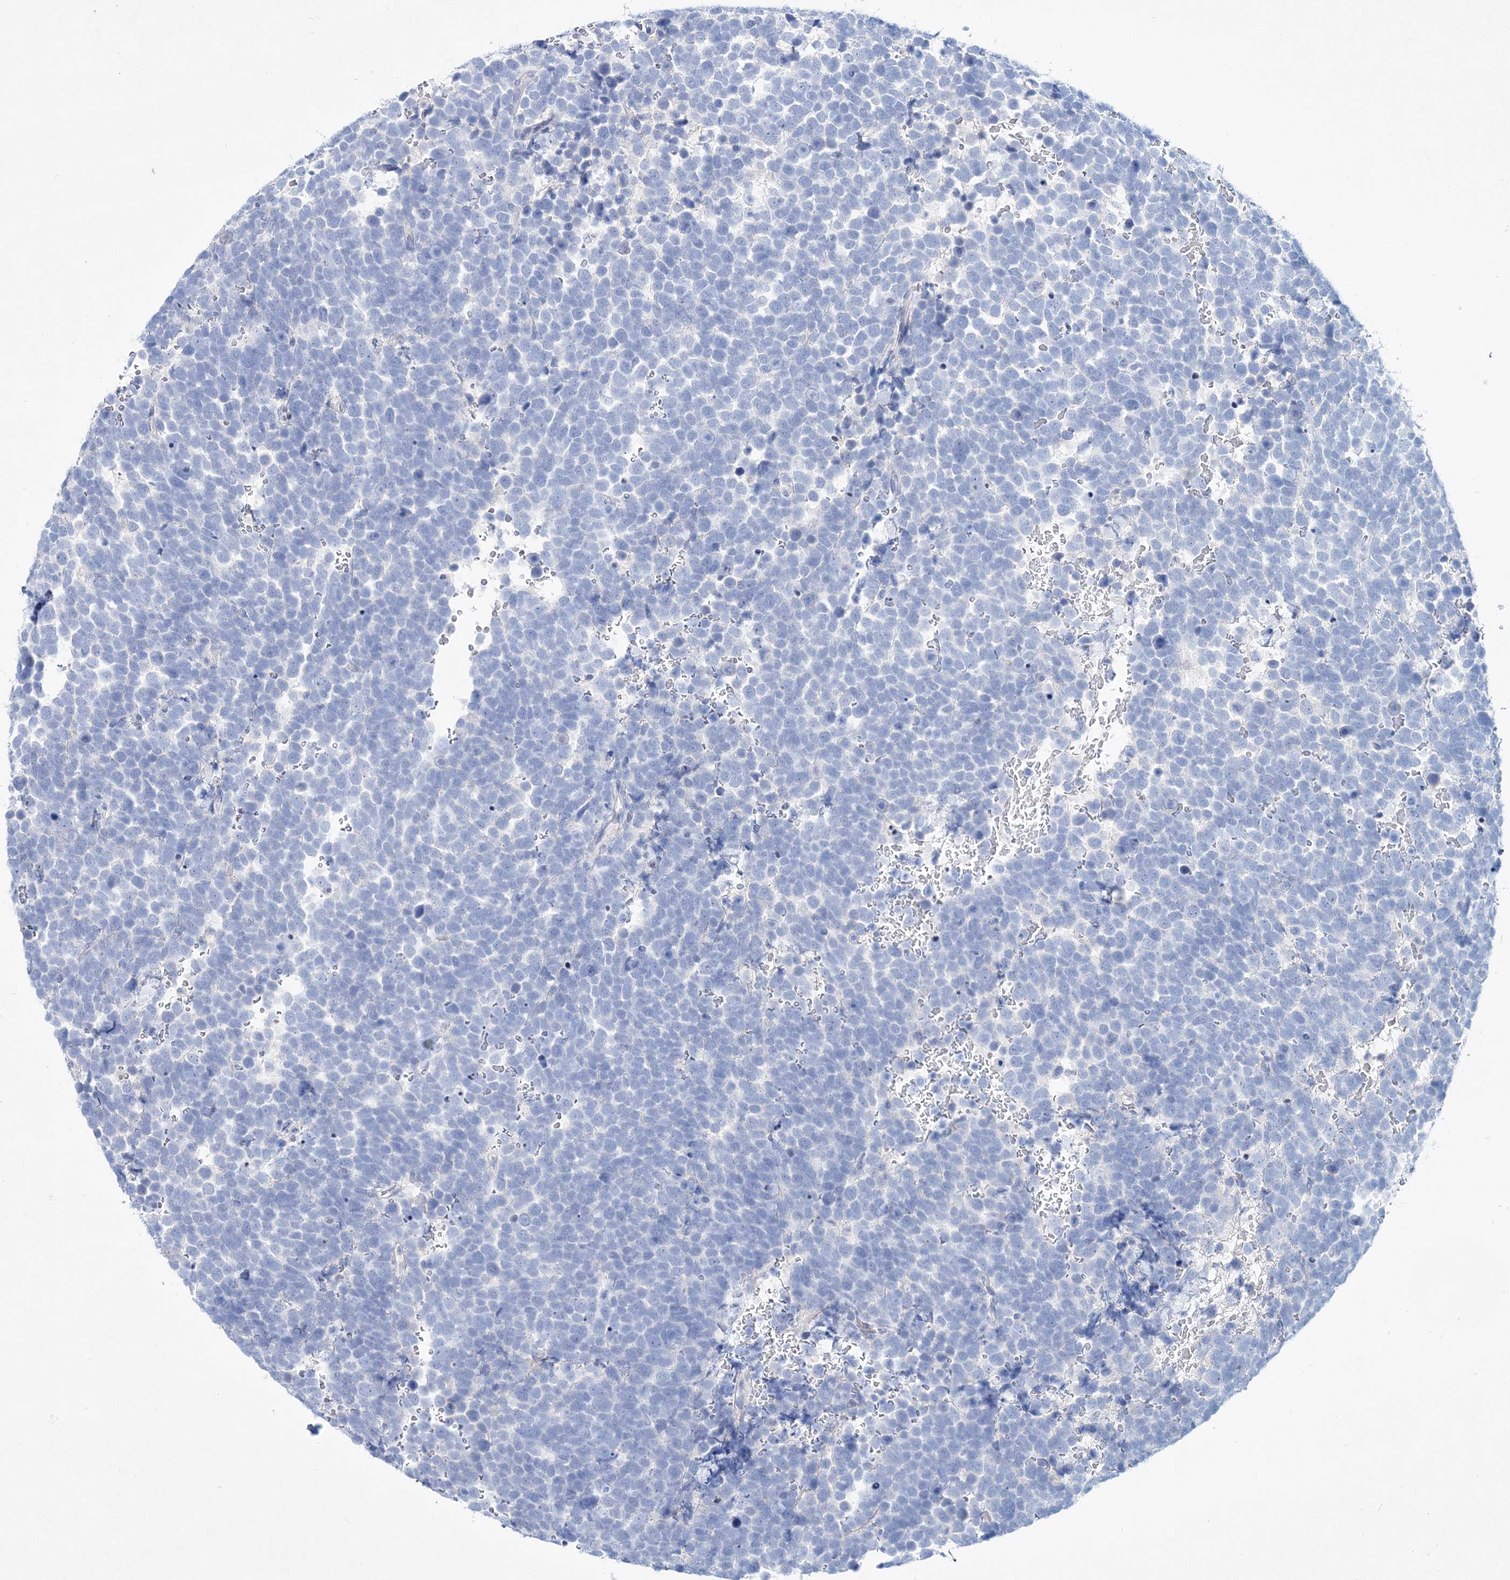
{"staining": {"intensity": "negative", "quantity": "none", "location": "none"}, "tissue": "urothelial cancer", "cell_type": "Tumor cells", "image_type": "cancer", "snomed": [{"axis": "morphology", "description": "Urothelial carcinoma, High grade"}, {"axis": "topography", "description": "Urinary bladder"}], "caption": "This is an IHC image of human high-grade urothelial carcinoma. There is no expression in tumor cells.", "gene": "SPINK7", "patient": {"sex": "female", "age": 82}}